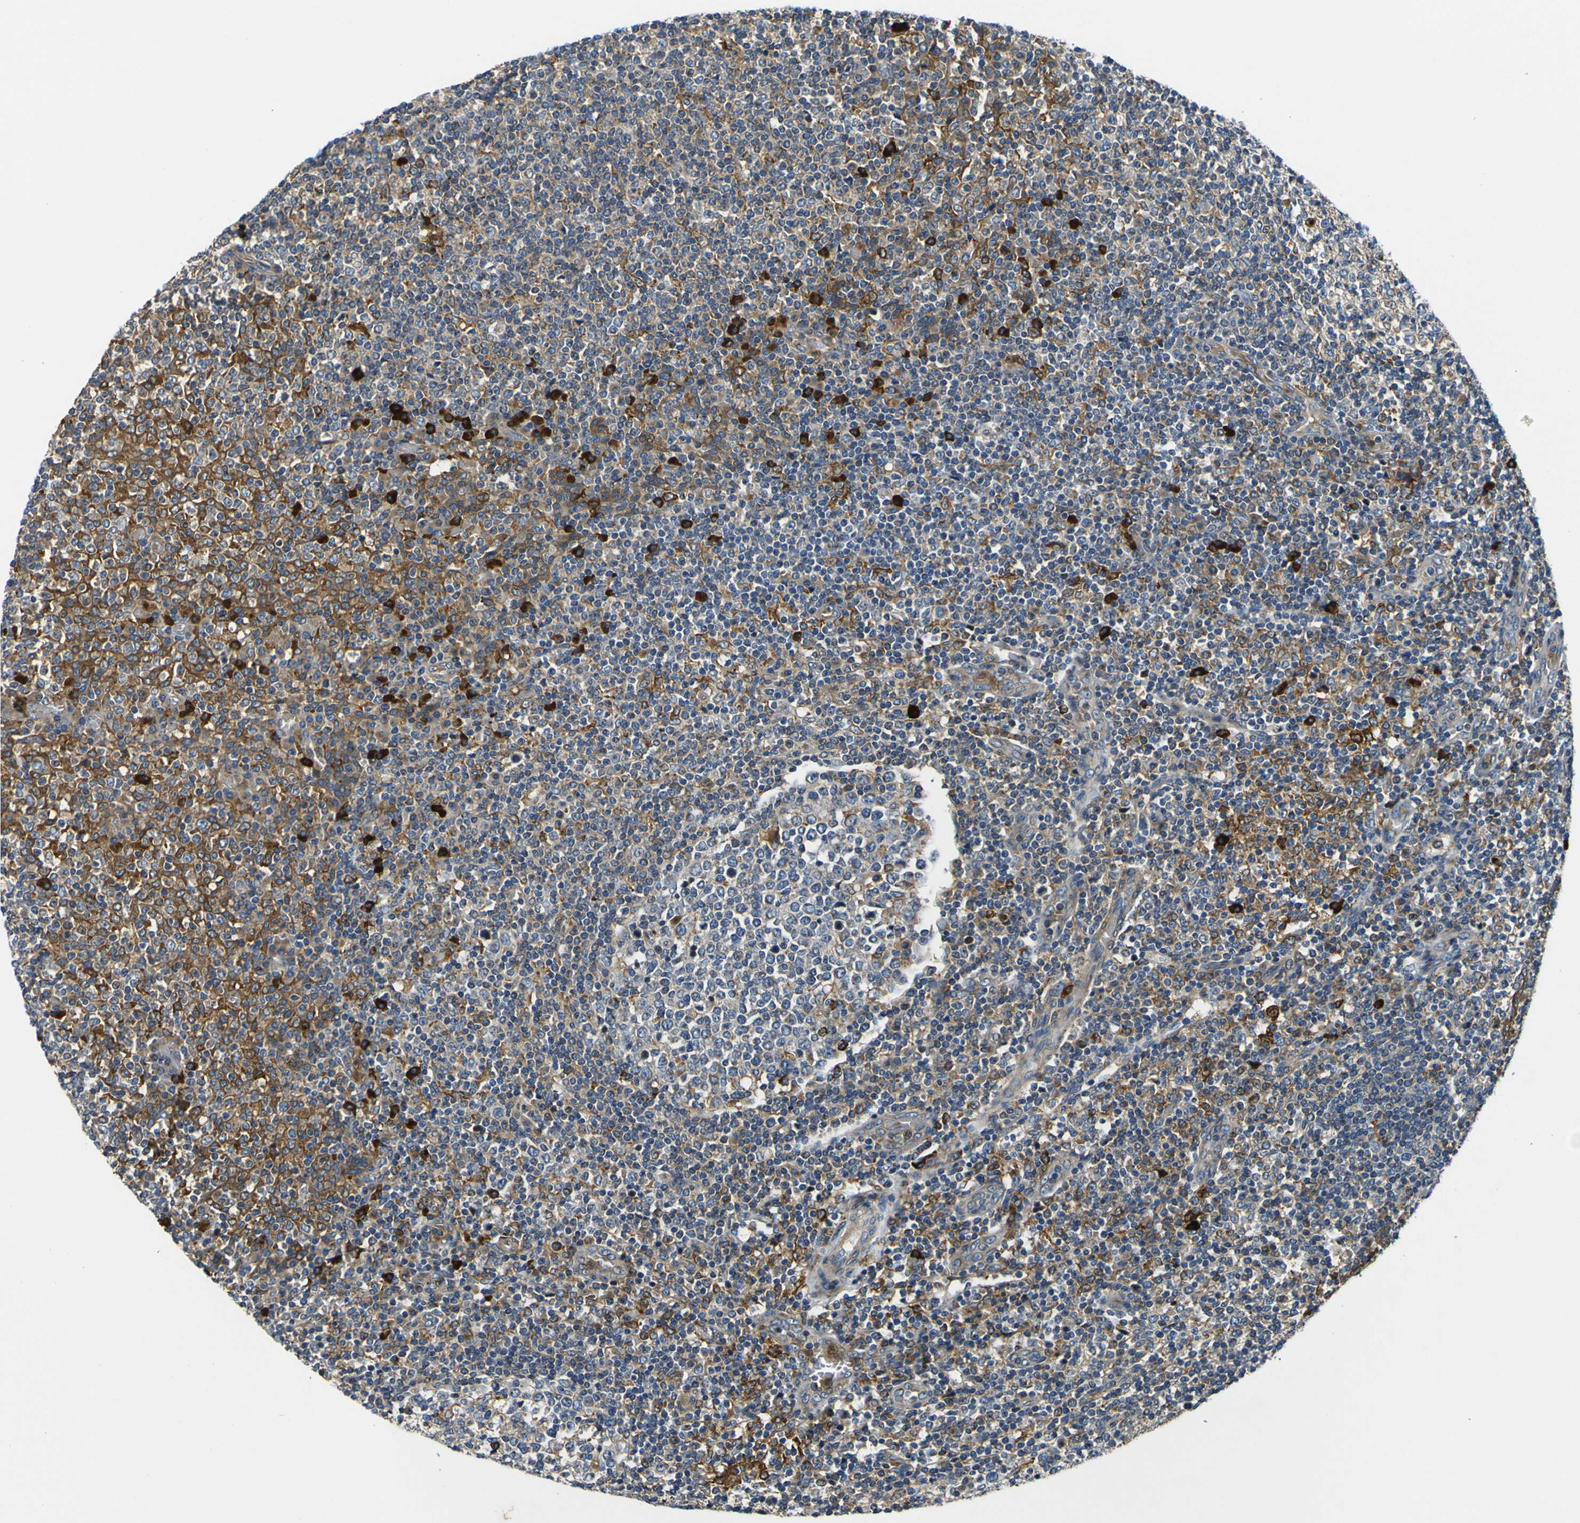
{"staining": {"intensity": "weak", "quantity": ">75%", "location": "cytoplasmic/membranous"}, "tissue": "tonsil", "cell_type": "Germinal center cells", "image_type": "normal", "snomed": [{"axis": "morphology", "description": "Normal tissue, NOS"}, {"axis": "topography", "description": "Tonsil"}], "caption": "Protein analysis of normal tonsil displays weak cytoplasmic/membranous positivity in about >75% of germinal center cells.", "gene": "RAB1B", "patient": {"sex": "female", "age": 19}}